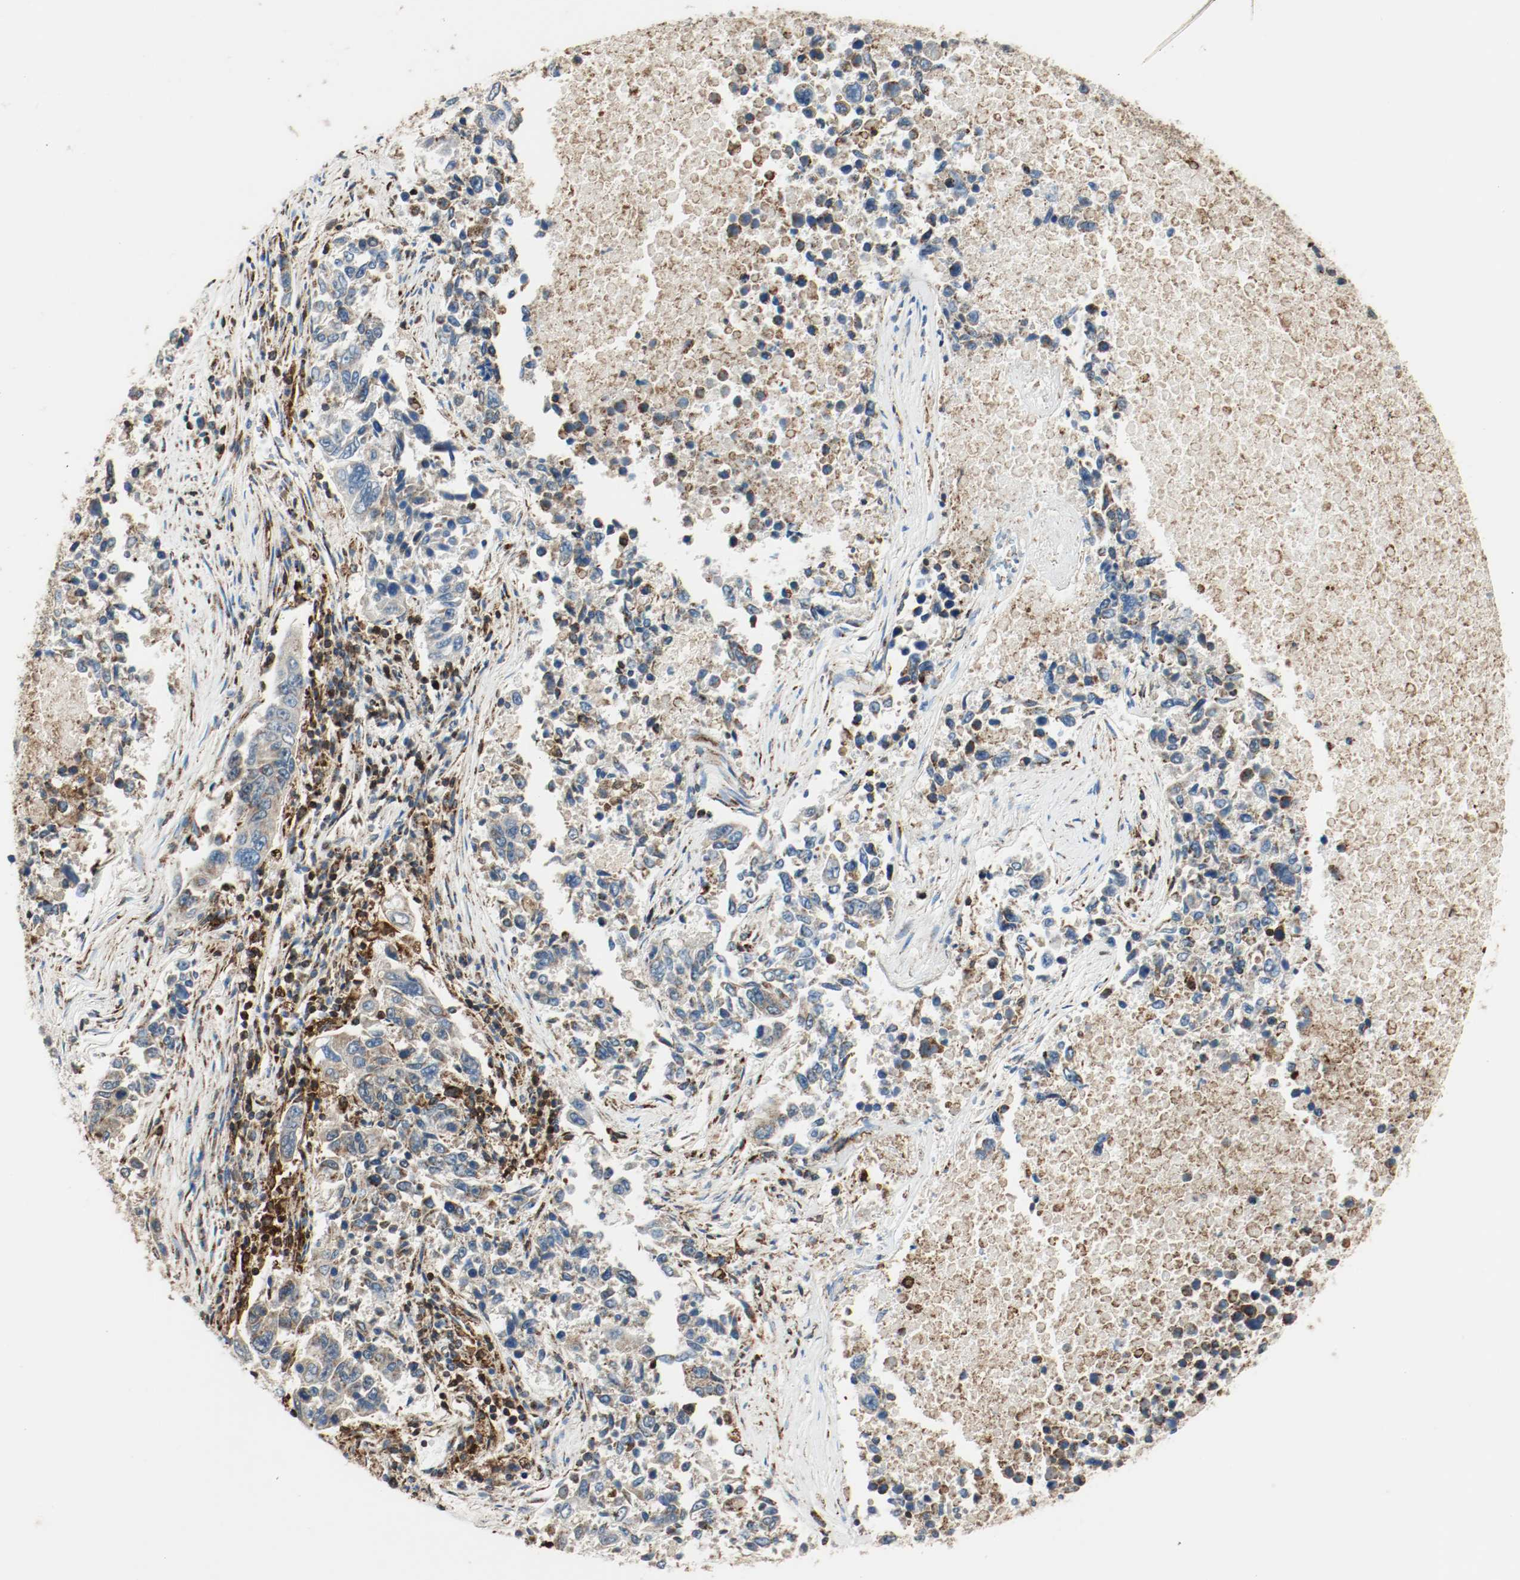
{"staining": {"intensity": "moderate", "quantity": "25%-75%", "location": "cytoplasmic/membranous"}, "tissue": "lung cancer", "cell_type": "Tumor cells", "image_type": "cancer", "snomed": [{"axis": "morphology", "description": "Adenocarcinoma, NOS"}, {"axis": "topography", "description": "Lung"}], "caption": "Brown immunohistochemical staining in lung adenocarcinoma displays moderate cytoplasmic/membranous staining in about 25%-75% of tumor cells.", "gene": "PLCG1", "patient": {"sex": "male", "age": 84}}